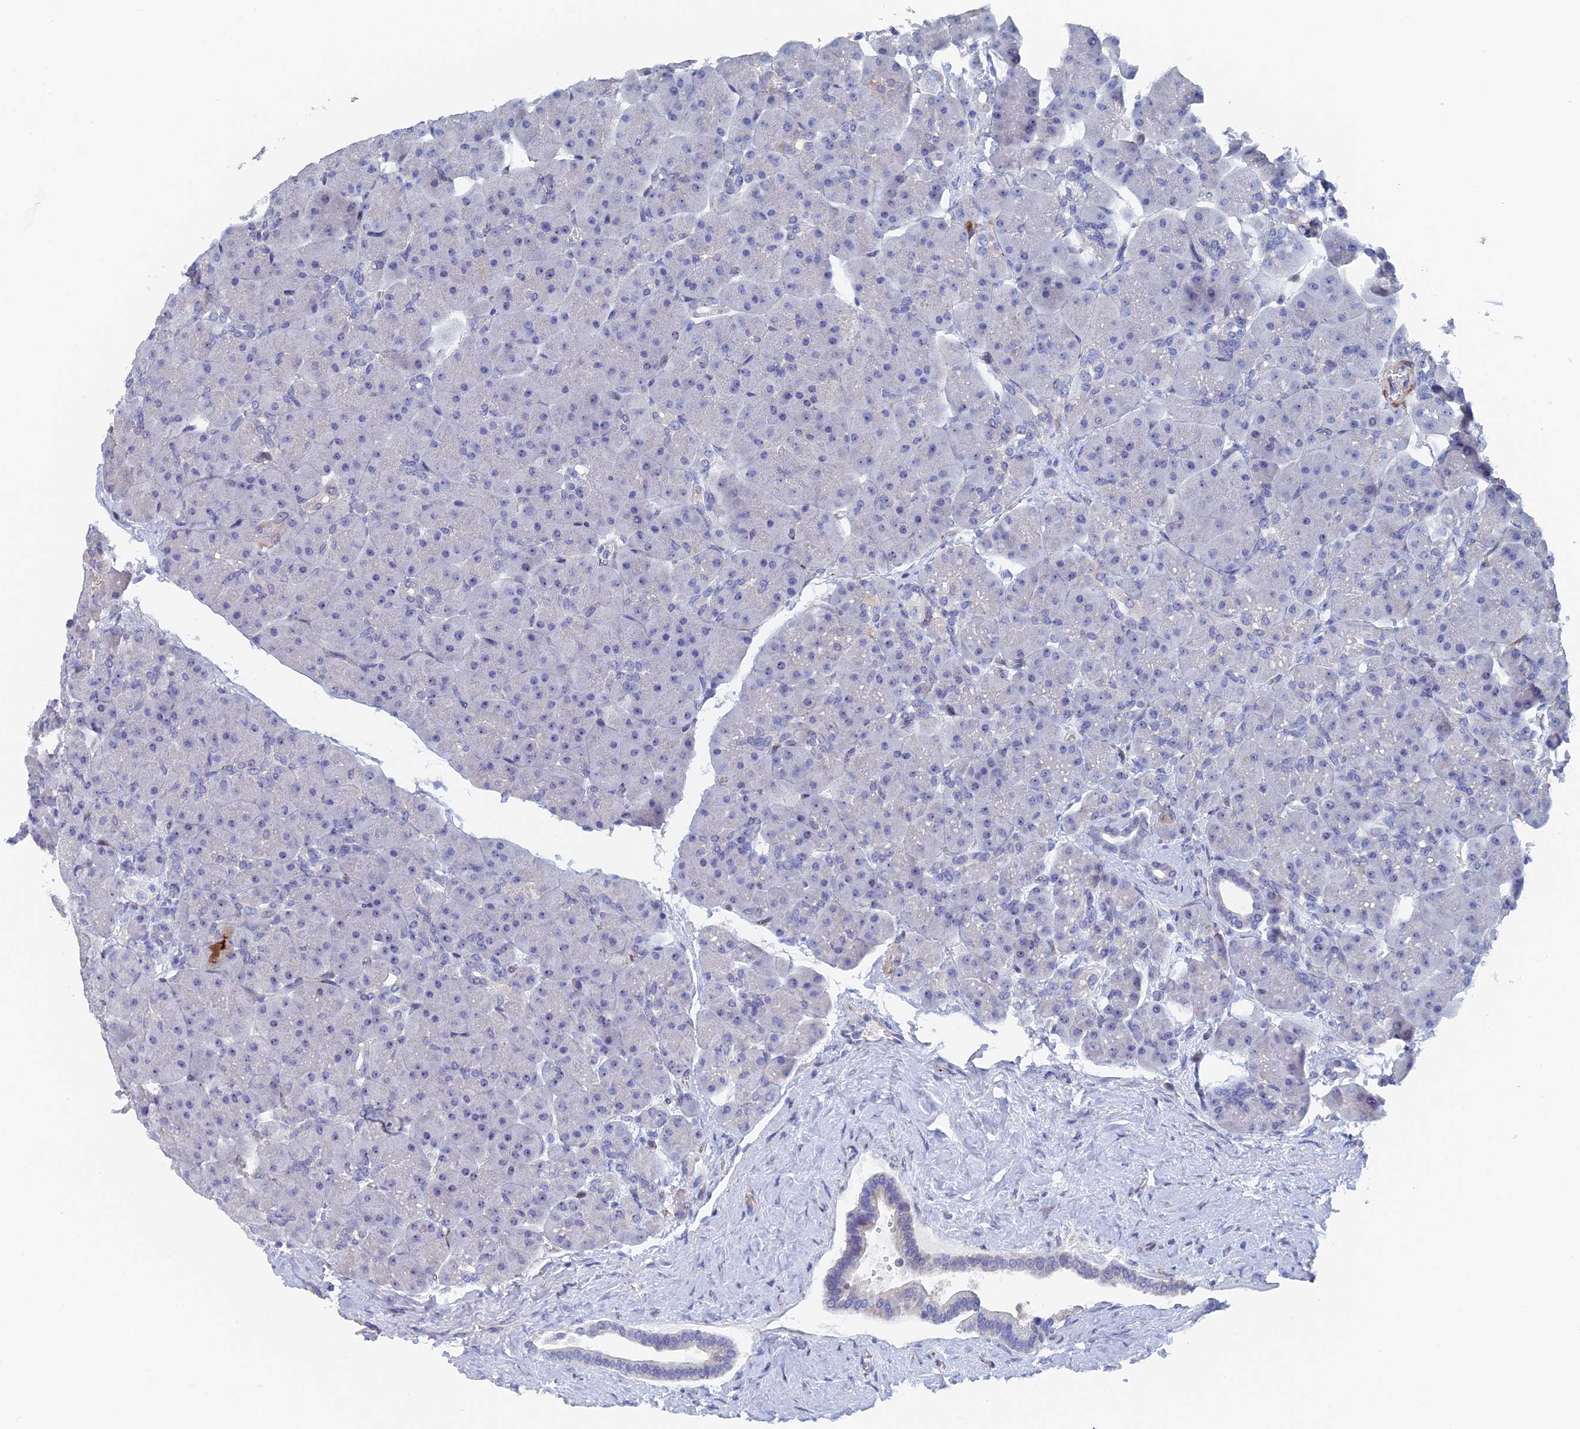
{"staining": {"intensity": "negative", "quantity": "none", "location": "none"}, "tissue": "pancreas", "cell_type": "Exocrine glandular cells", "image_type": "normal", "snomed": [{"axis": "morphology", "description": "Normal tissue, NOS"}, {"axis": "topography", "description": "Pancreas"}], "caption": "Immunohistochemistry histopathology image of normal pancreas: pancreas stained with DAB displays no significant protein staining in exocrine glandular cells. (DAB (3,3'-diaminobenzidine) immunohistochemistry visualized using brightfield microscopy, high magnification).", "gene": "DRGX", "patient": {"sex": "male", "age": 66}}